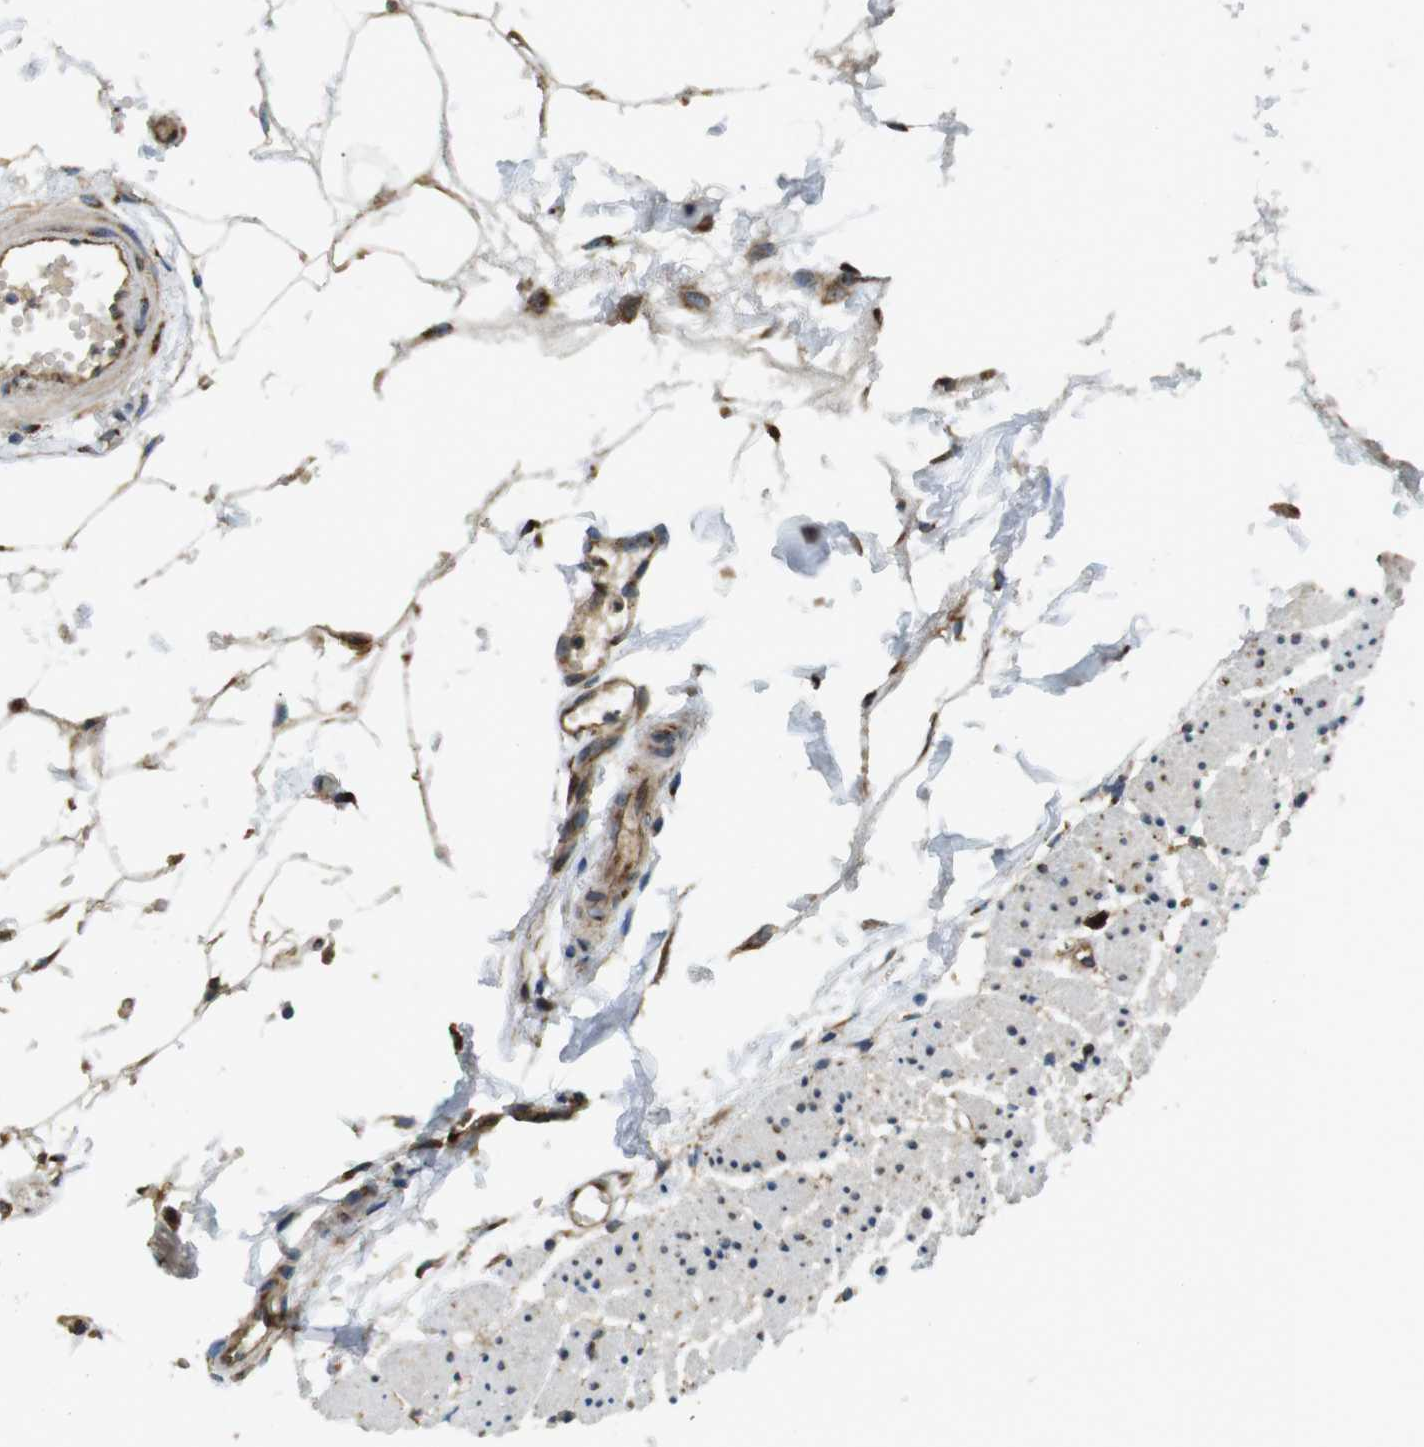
{"staining": {"intensity": "strong", "quantity": ">75%", "location": "cytoplasmic/membranous"}, "tissue": "appendix", "cell_type": "Glandular cells", "image_type": "normal", "snomed": [{"axis": "morphology", "description": "Normal tissue, NOS"}, {"axis": "topography", "description": "Appendix"}], "caption": "The image demonstrates a brown stain indicating the presence of a protein in the cytoplasmic/membranous of glandular cells in appendix.", "gene": "TMEM143", "patient": {"sex": "female", "age": 77}}